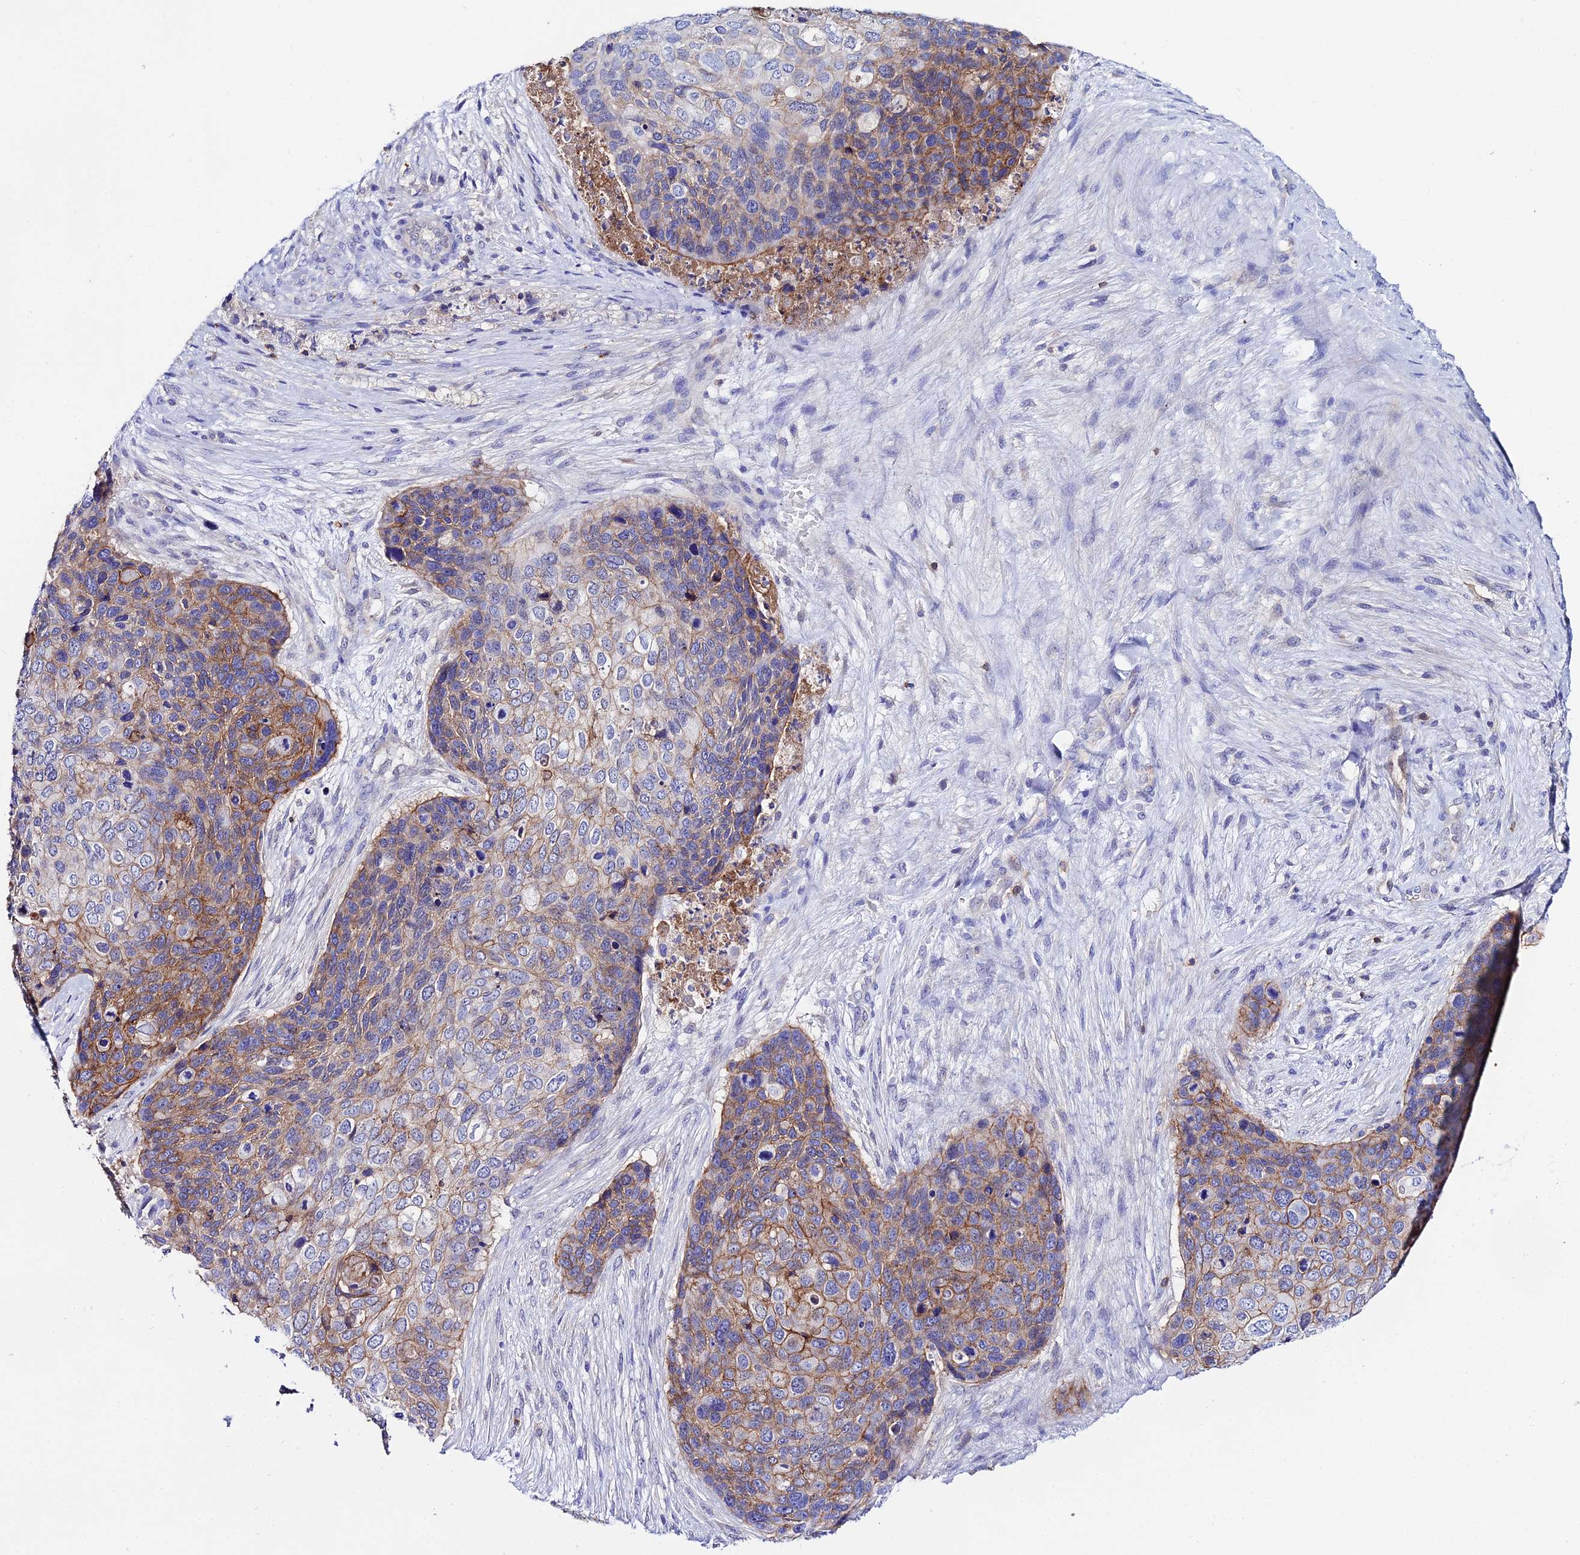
{"staining": {"intensity": "moderate", "quantity": "25%-75%", "location": "cytoplasmic/membranous"}, "tissue": "skin cancer", "cell_type": "Tumor cells", "image_type": "cancer", "snomed": [{"axis": "morphology", "description": "Basal cell carcinoma"}, {"axis": "topography", "description": "Skin"}], "caption": "The micrograph displays immunohistochemical staining of skin cancer. There is moderate cytoplasmic/membranous positivity is seen in about 25%-75% of tumor cells.", "gene": "S100A16", "patient": {"sex": "female", "age": 74}}